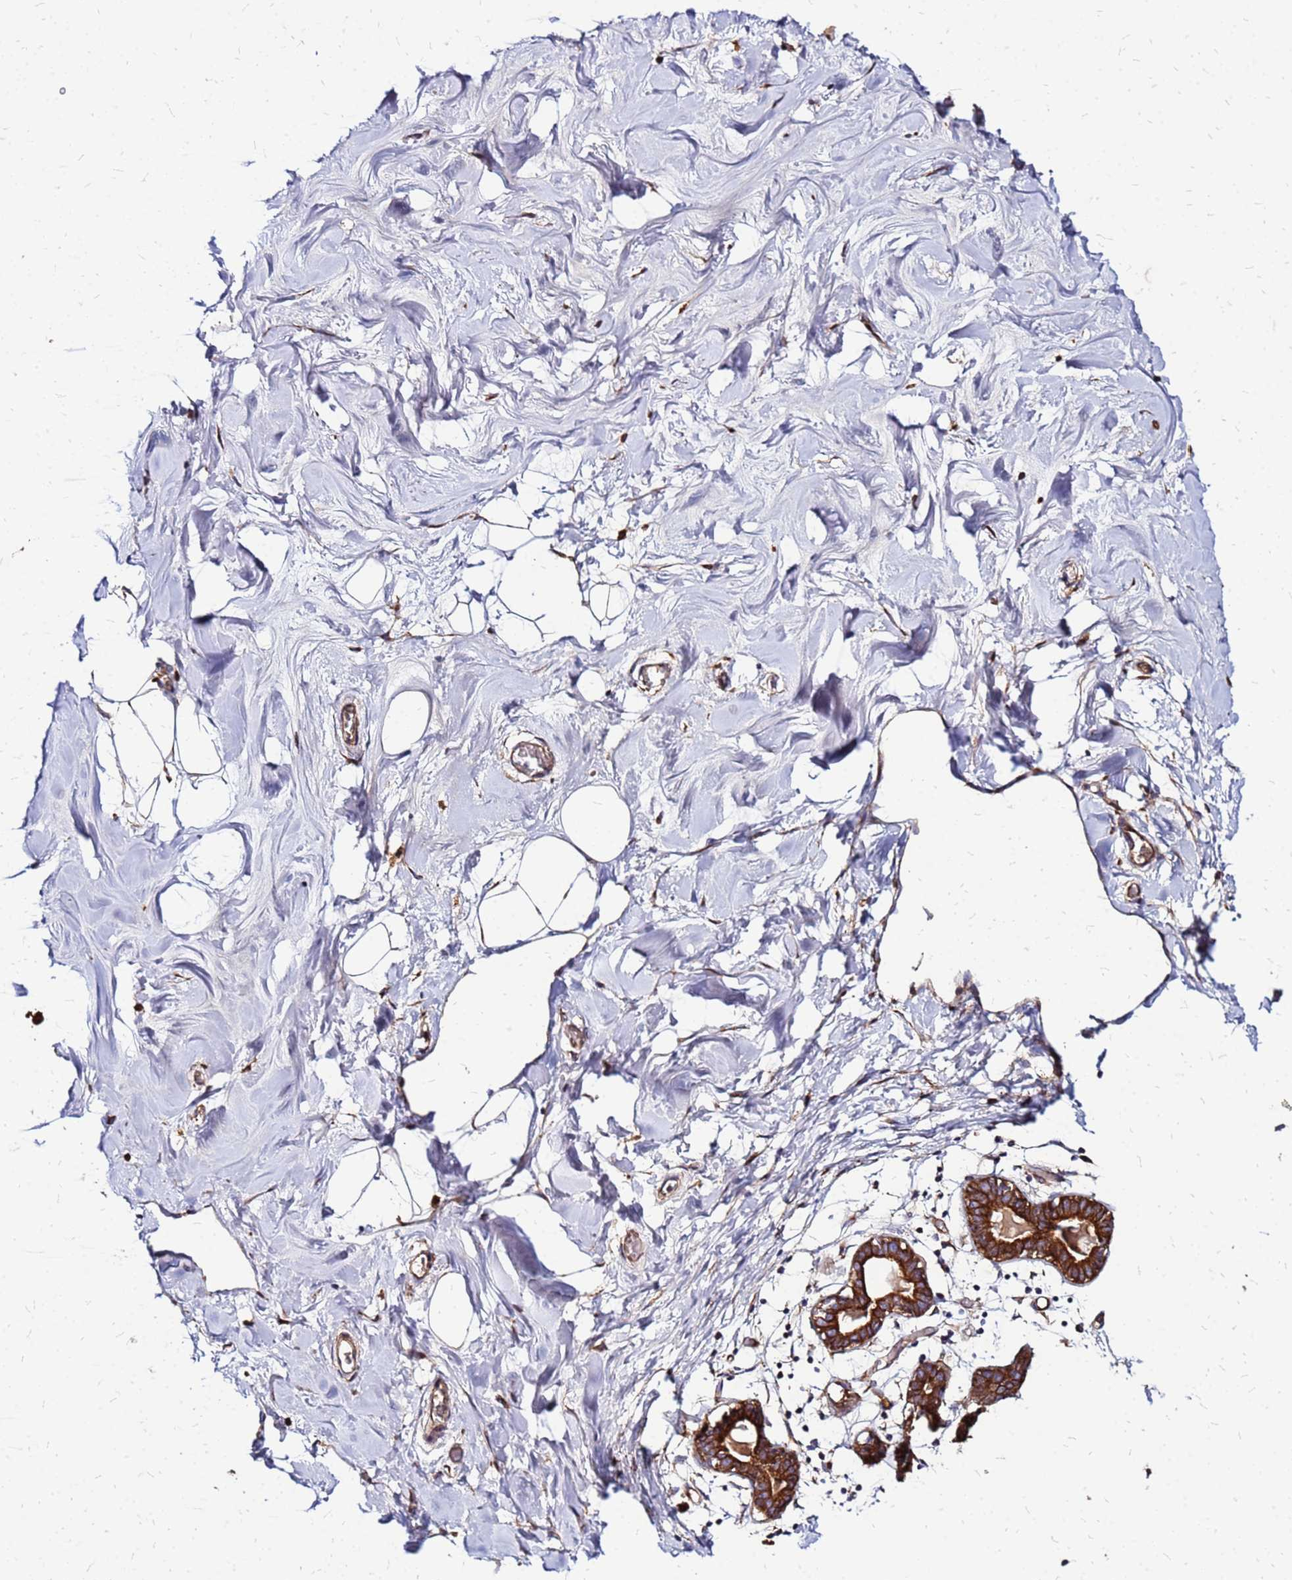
{"staining": {"intensity": "negative", "quantity": "none", "location": "none"}, "tissue": "breast", "cell_type": "Adipocytes", "image_type": "normal", "snomed": [{"axis": "morphology", "description": "Normal tissue, NOS"}, {"axis": "topography", "description": "Breast"}], "caption": "High power microscopy image of an immunohistochemistry micrograph of benign breast, revealing no significant expression in adipocytes. (Immunohistochemistry (ihc), brightfield microscopy, high magnification).", "gene": "VMO1", "patient": {"sex": "female", "age": 27}}